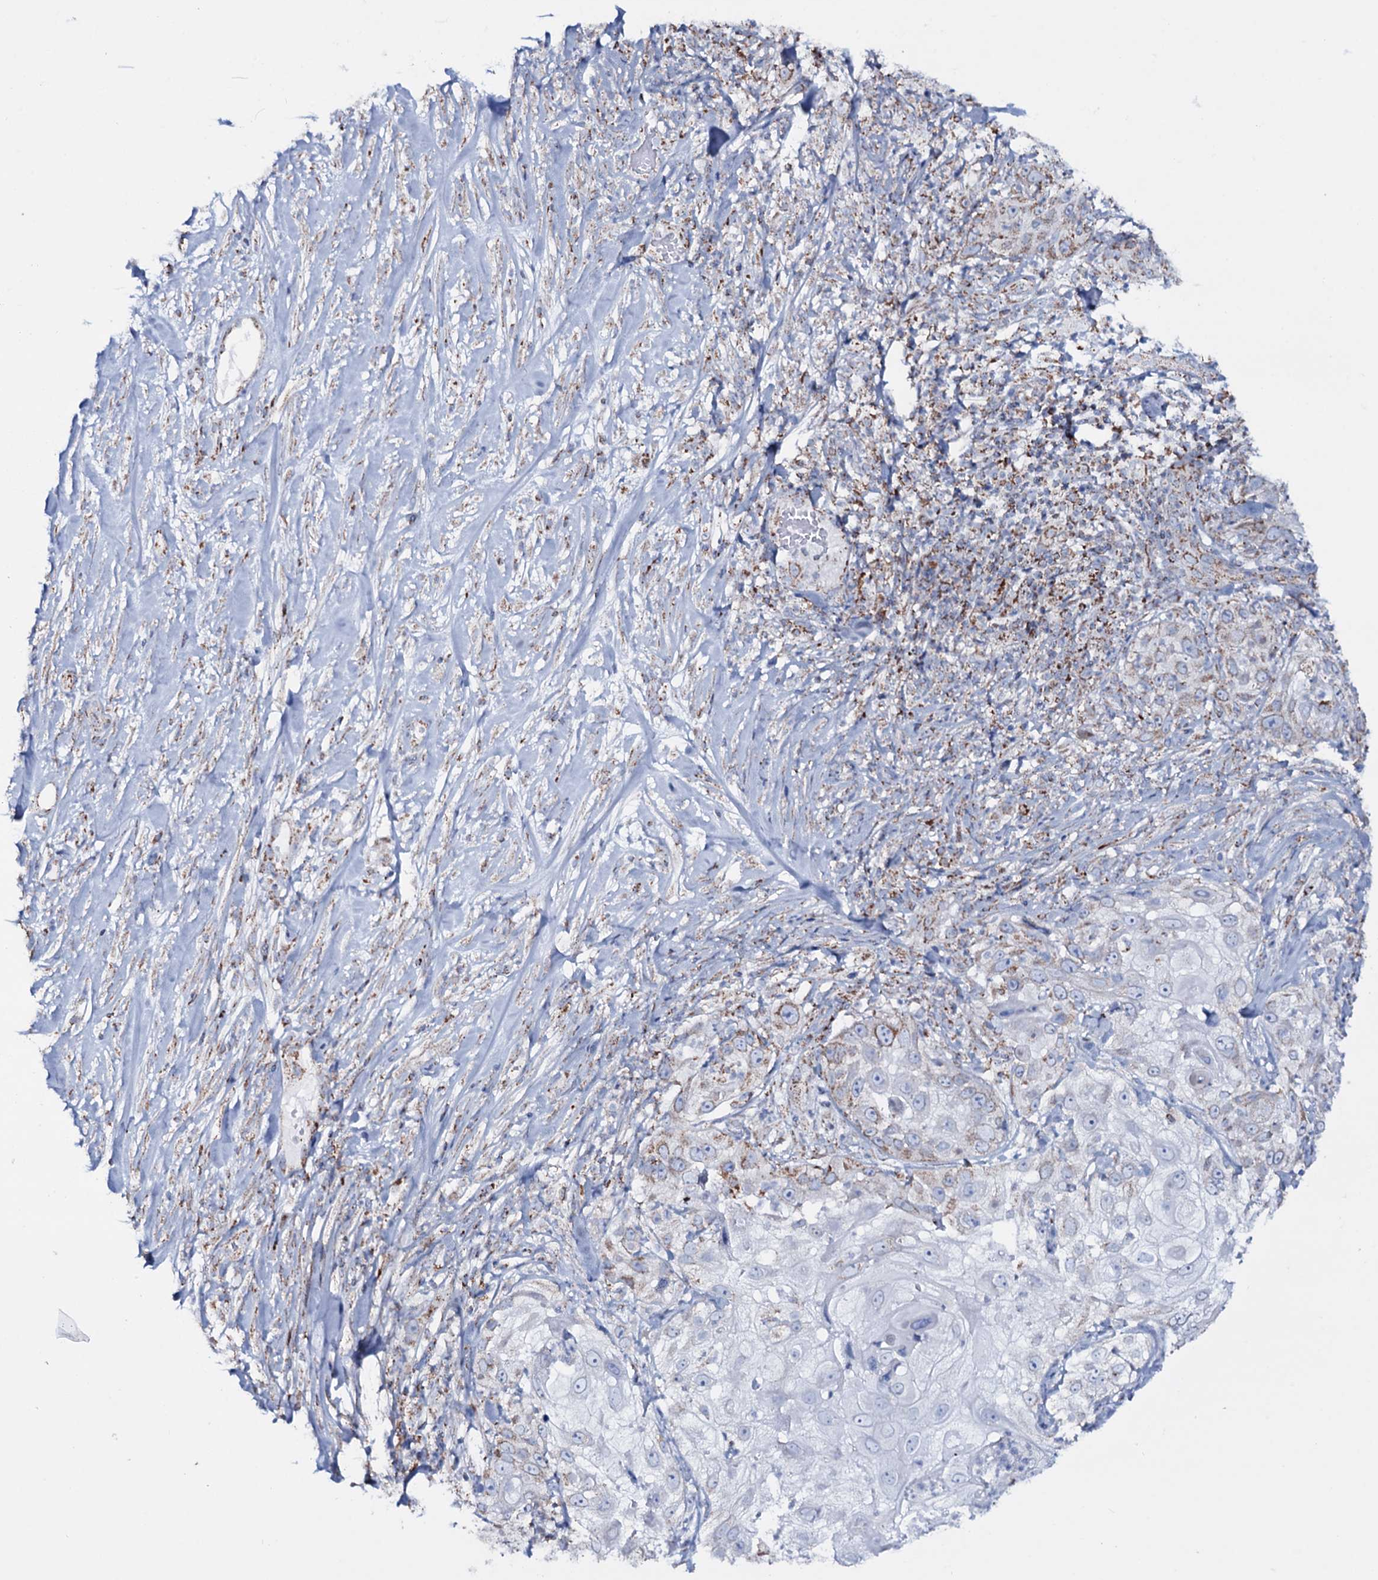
{"staining": {"intensity": "moderate", "quantity": "25%-75%", "location": "cytoplasmic/membranous"}, "tissue": "skin cancer", "cell_type": "Tumor cells", "image_type": "cancer", "snomed": [{"axis": "morphology", "description": "Squamous cell carcinoma, NOS"}, {"axis": "topography", "description": "Skin"}], "caption": "This image exhibits IHC staining of human skin cancer (squamous cell carcinoma), with medium moderate cytoplasmic/membranous positivity in about 25%-75% of tumor cells.", "gene": "MRPS35", "patient": {"sex": "female", "age": 44}}